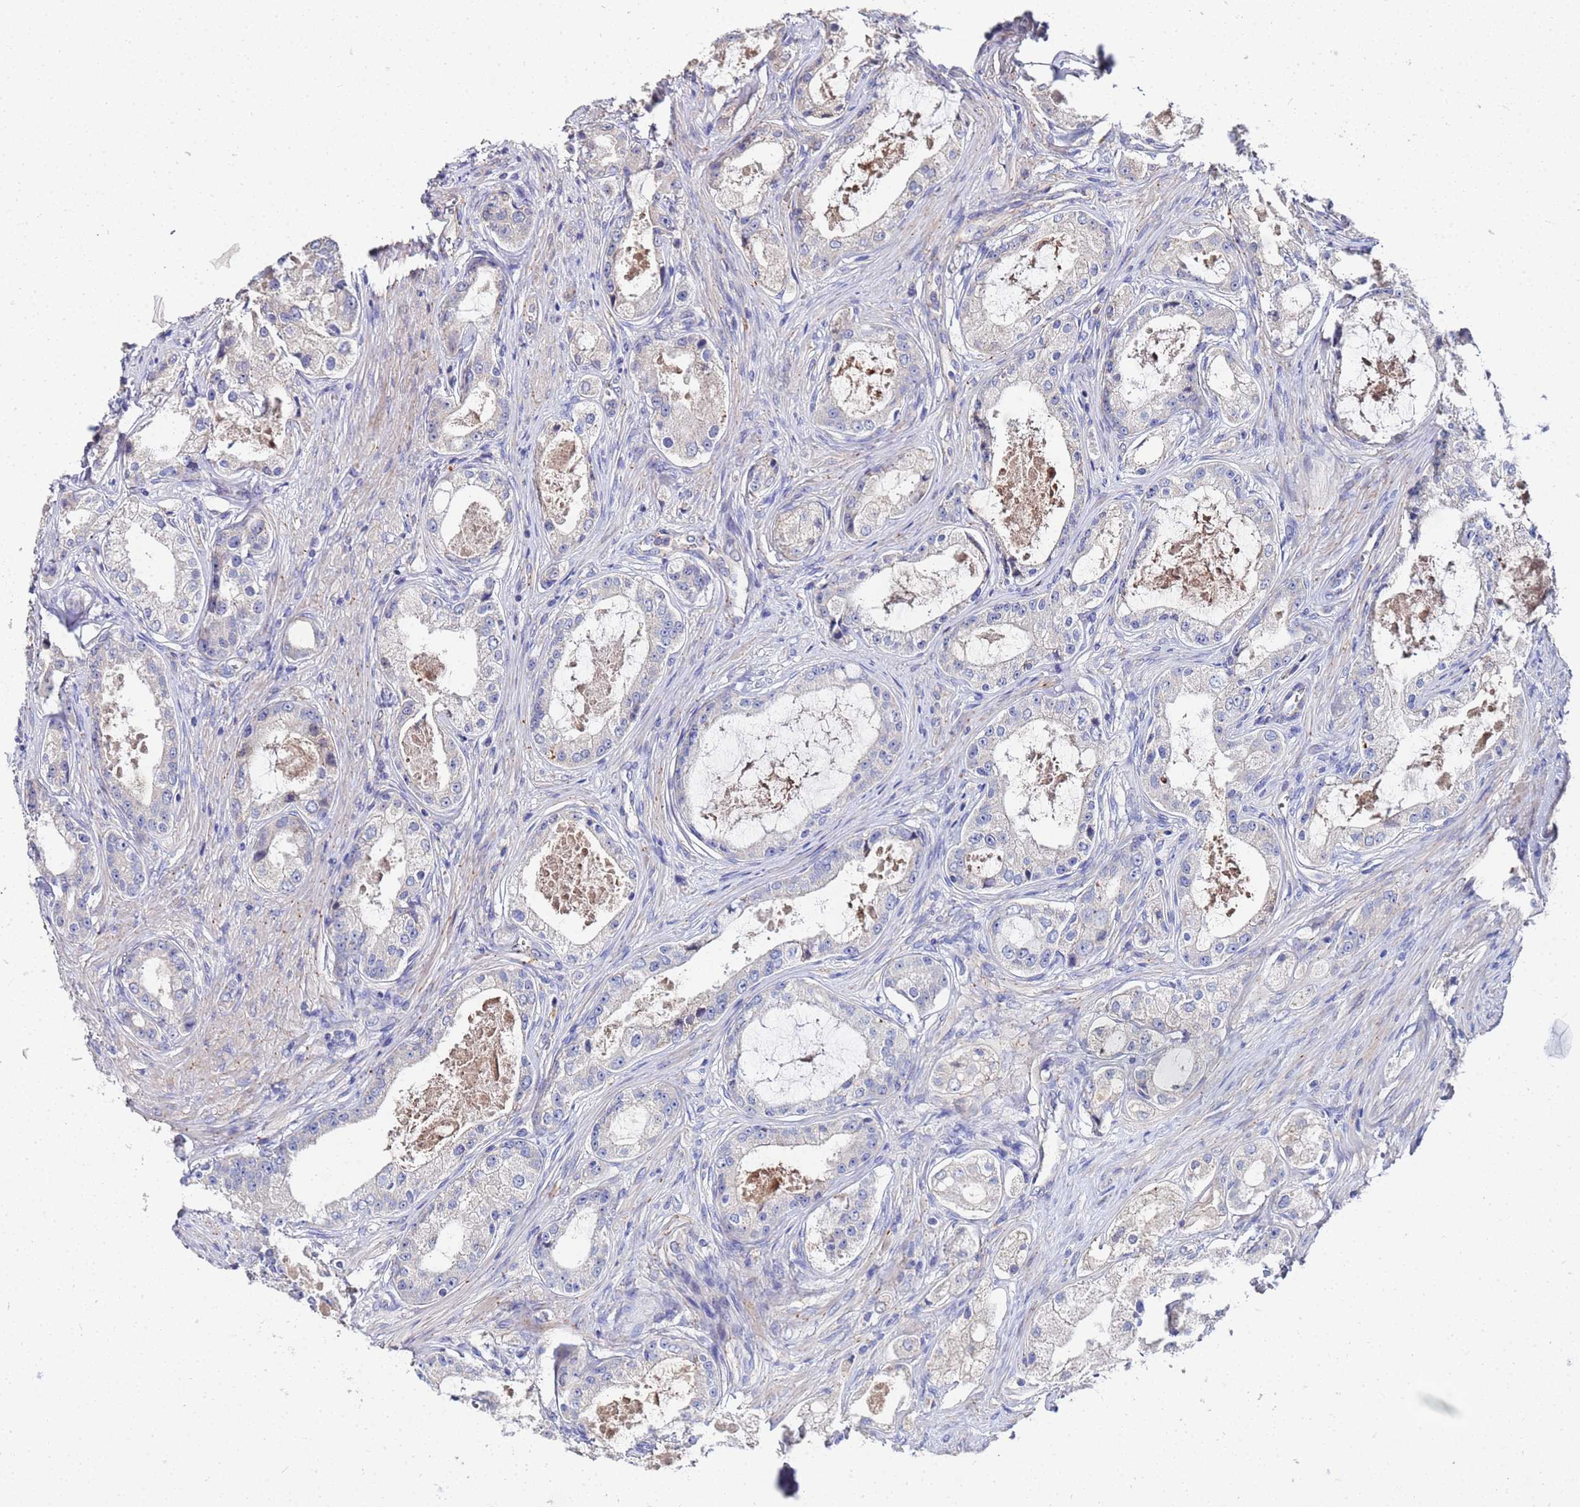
{"staining": {"intensity": "negative", "quantity": "none", "location": "none"}, "tissue": "prostate cancer", "cell_type": "Tumor cells", "image_type": "cancer", "snomed": [{"axis": "morphology", "description": "Adenocarcinoma, Low grade"}, {"axis": "topography", "description": "Prostate"}], "caption": "The photomicrograph demonstrates no staining of tumor cells in prostate low-grade adenocarcinoma. (Brightfield microscopy of DAB (3,3'-diaminobenzidine) immunohistochemistry at high magnification).", "gene": "TCP10L", "patient": {"sex": "male", "age": 68}}